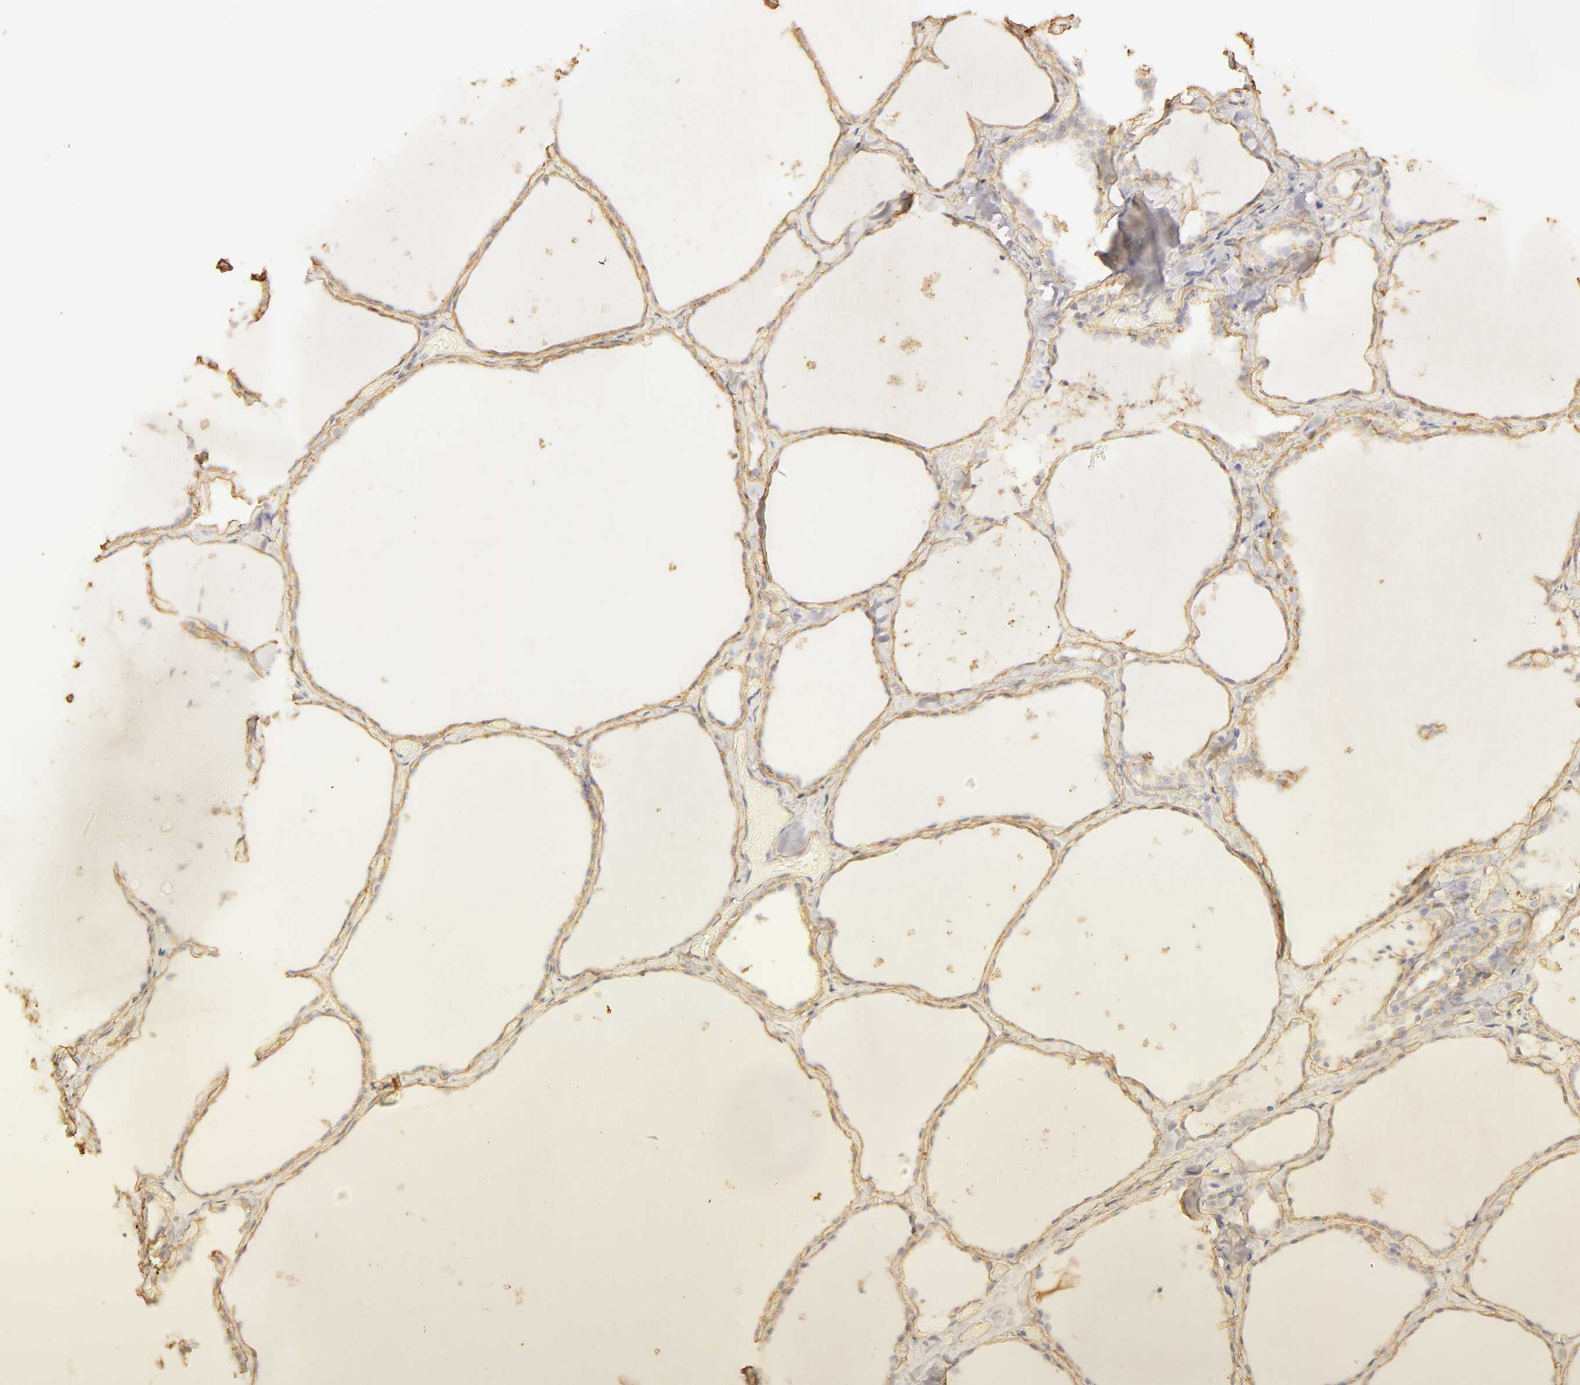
{"staining": {"intensity": "weak", "quantity": ">75%", "location": "cytoplasmic/membranous"}, "tissue": "thyroid gland", "cell_type": "Glandular cells", "image_type": "normal", "snomed": [{"axis": "morphology", "description": "Normal tissue, NOS"}, {"axis": "topography", "description": "Thyroid gland"}], "caption": "Weak cytoplasmic/membranous staining for a protein is identified in approximately >75% of glandular cells of benign thyroid gland using immunohistochemistry (IHC).", "gene": "COL4A1", "patient": {"sex": "male", "age": 34}}